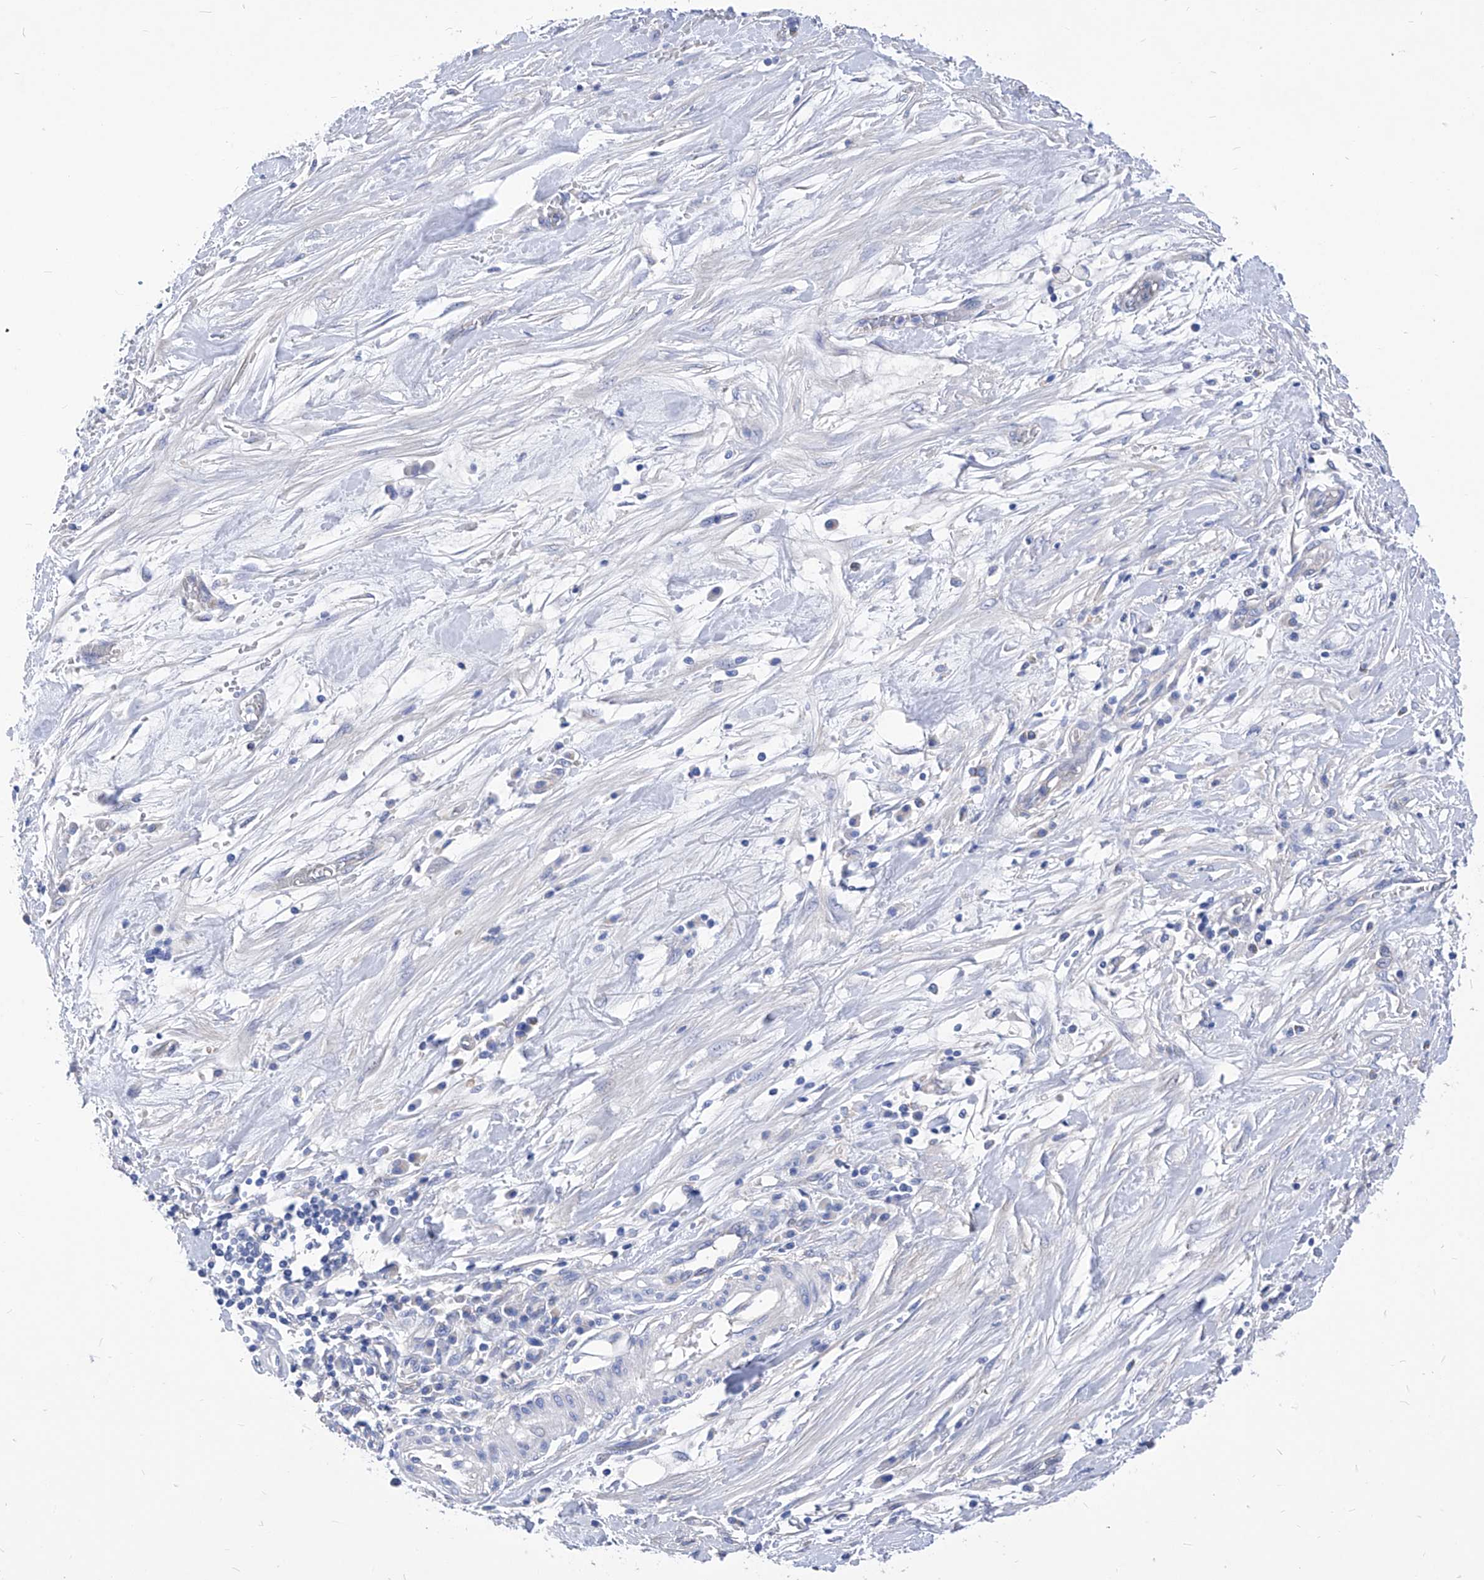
{"staining": {"intensity": "negative", "quantity": "none", "location": "none"}, "tissue": "pancreatic cancer", "cell_type": "Tumor cells", "image_type": "cancer", "snomed": [{"axis": "morphology", "description": "Adenocarcinoma, NOS"}, {"axis": "topography", "description": "Pancreas"}], "caption": "Micrograph shows no significant protein positivity in tumor cells of adenocarcinoma (pancreatic). (DAB immunohistochemistry (IHC) visualized using brightfield microscopy, high magnification).", "gene": "XPNPEP1", "patient": {"sex": "female", "age": 60}}